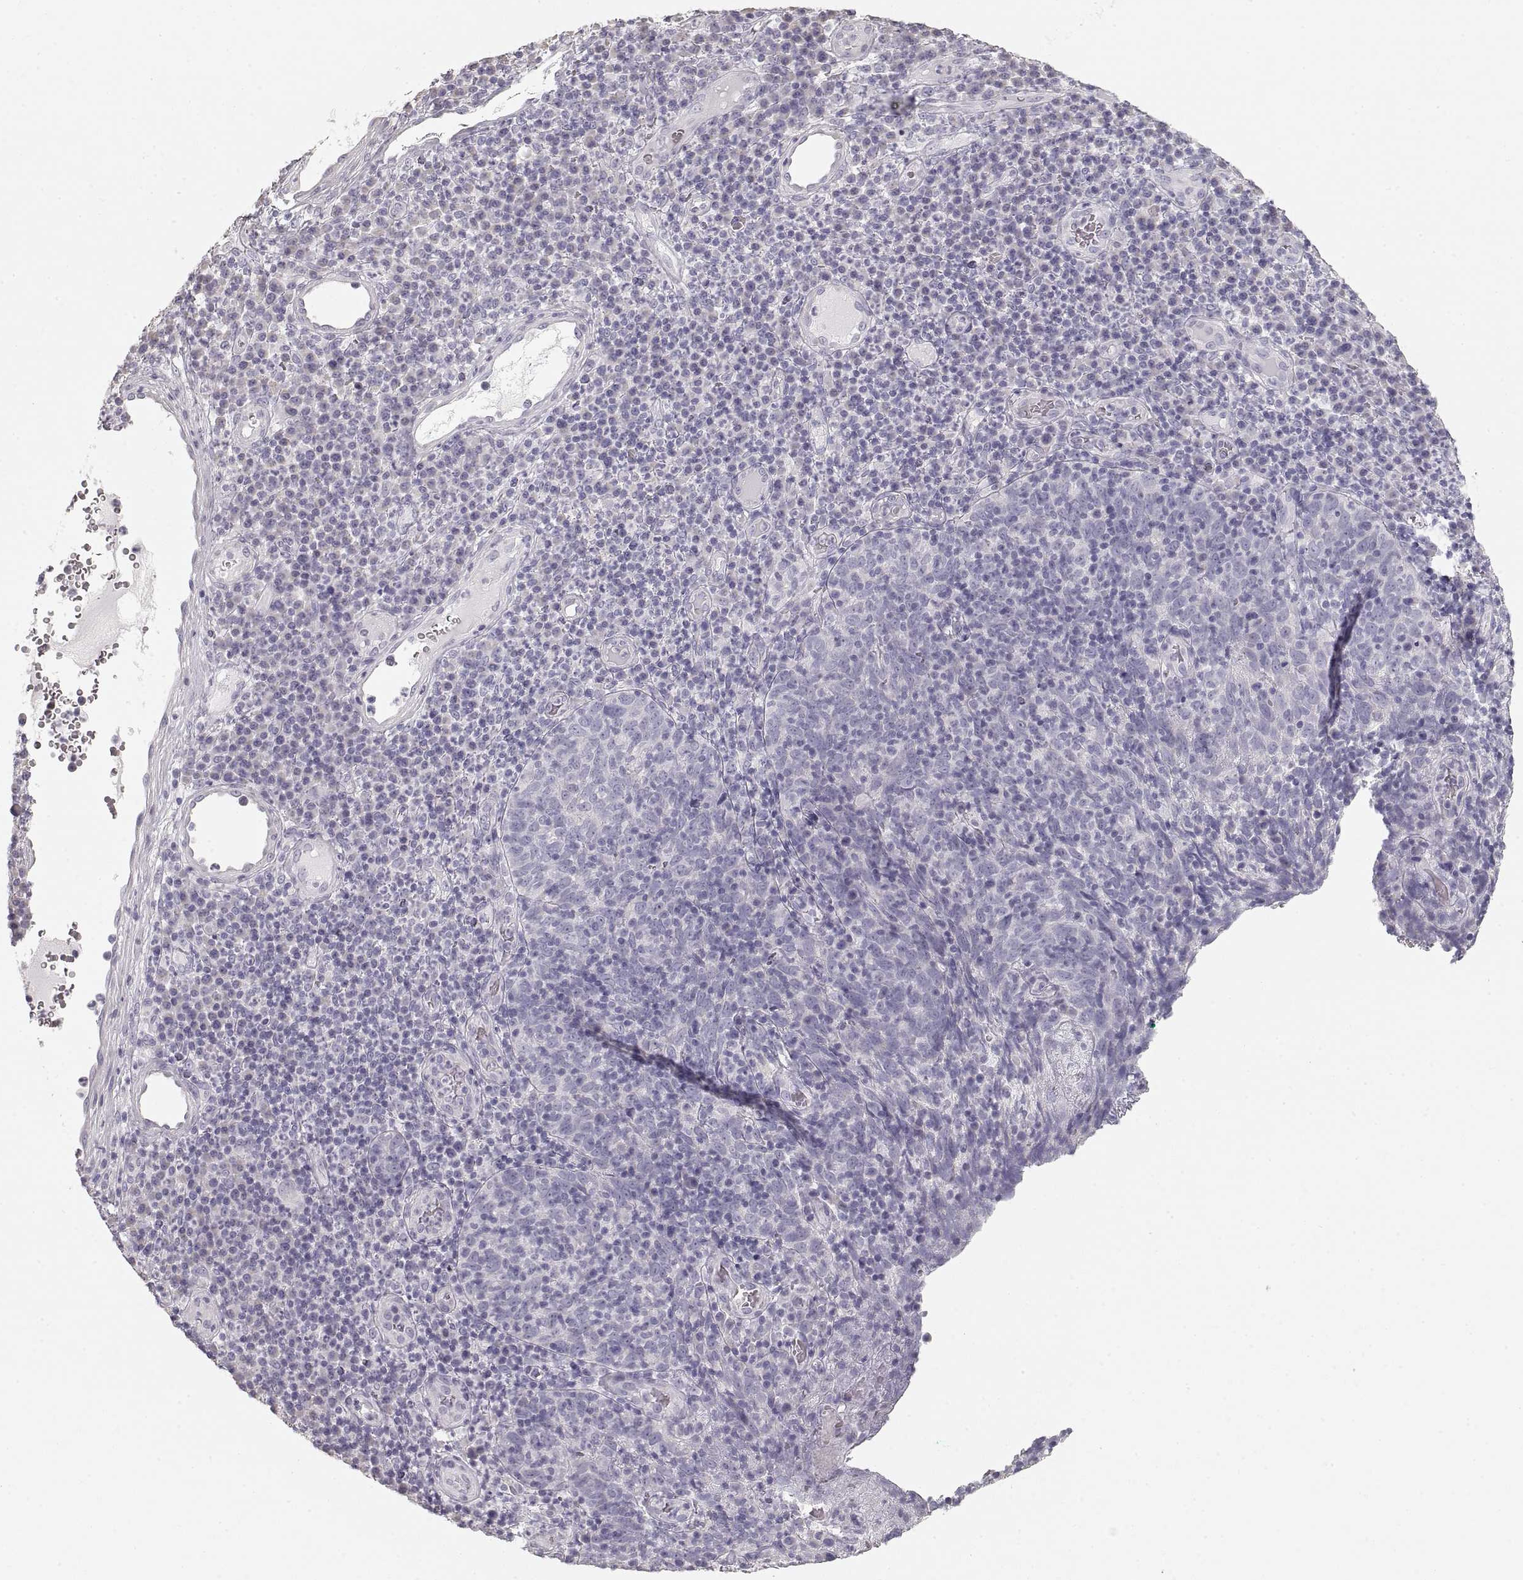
{"staining": {"intensity": "negative", "quantity": "none", "location": "none"}, "tissue": "skin cancer", "cell_type": "Tumor cells", "image_type": "cancer", "snomed": [{"axis": "morphology", "description": "Squamous cell carcinoma, NOS"}, {"axis": "topography", "description": "Skin"}, {"axis": "topography", "description": "Anal"}], "caption": "This is an immunohistochemistry (IHC) micrograph of skin squamous cell carcinoma. There is no positivity in tumor cells.", "gene": "ZP3", "patient": {"sex": "female", "age": 51}}